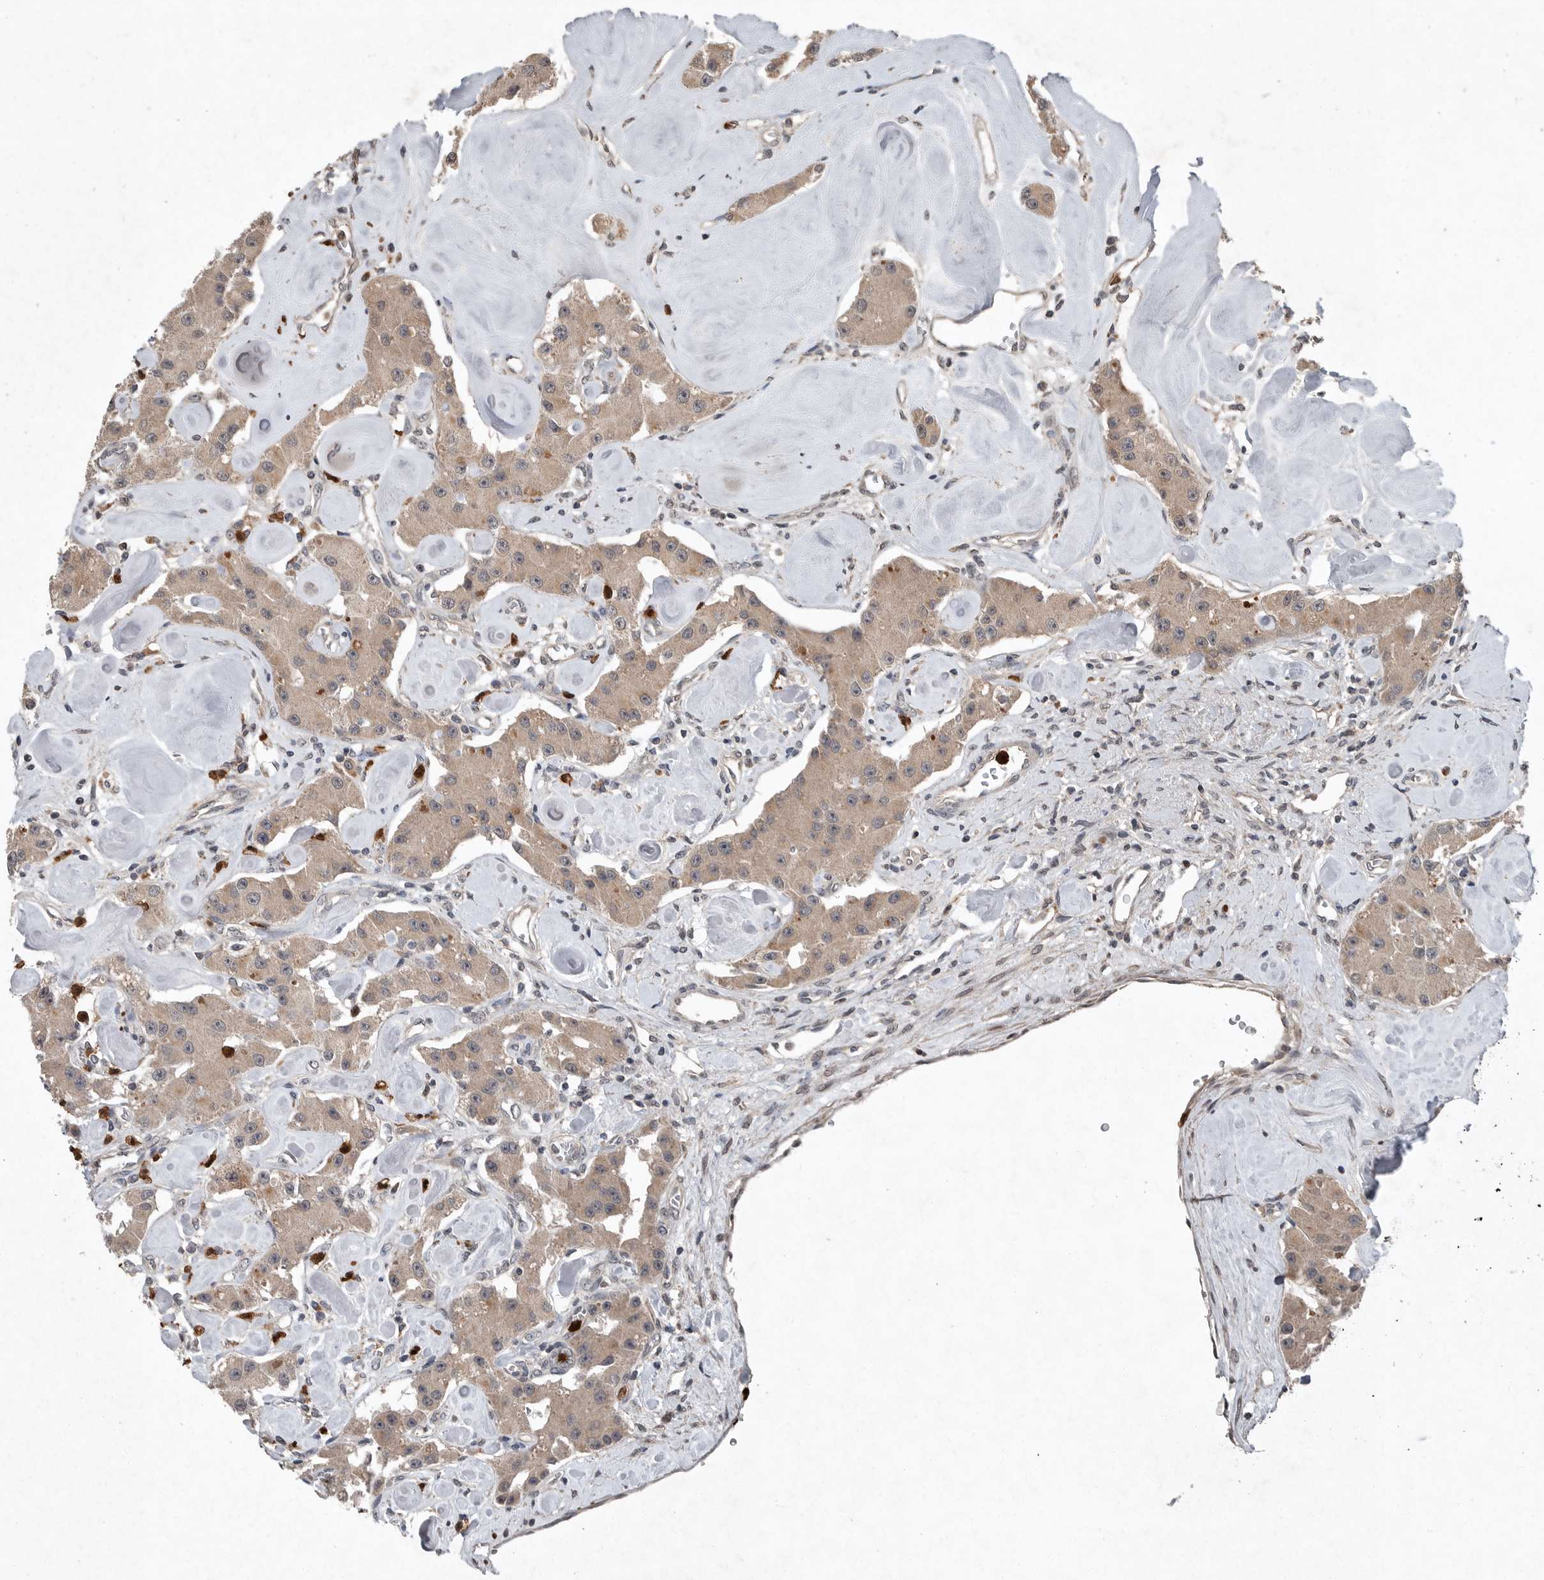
{"staining": {"intensity": "weak", "quantity": ">75%", "location": "cytoplasmic/membranous"}, "tissue": "carcinoid", "cell_type": "Tumor cells", "image_type": "cancer", "snomed": [{"axis": "morphology", "description": "Carcinoid, malignant, NOS"}, {"axis": "topography", "description": "Pancreas"}], "caption": "This photomicrograph shows immunohistochemistry (IHC) staining of human carcinoid, with low weak cytoplasmic/membranous positivity in approximately >75% of tumor cells.", "gene": "SCP2", "patient": {"sex": "male", "age": 41}}